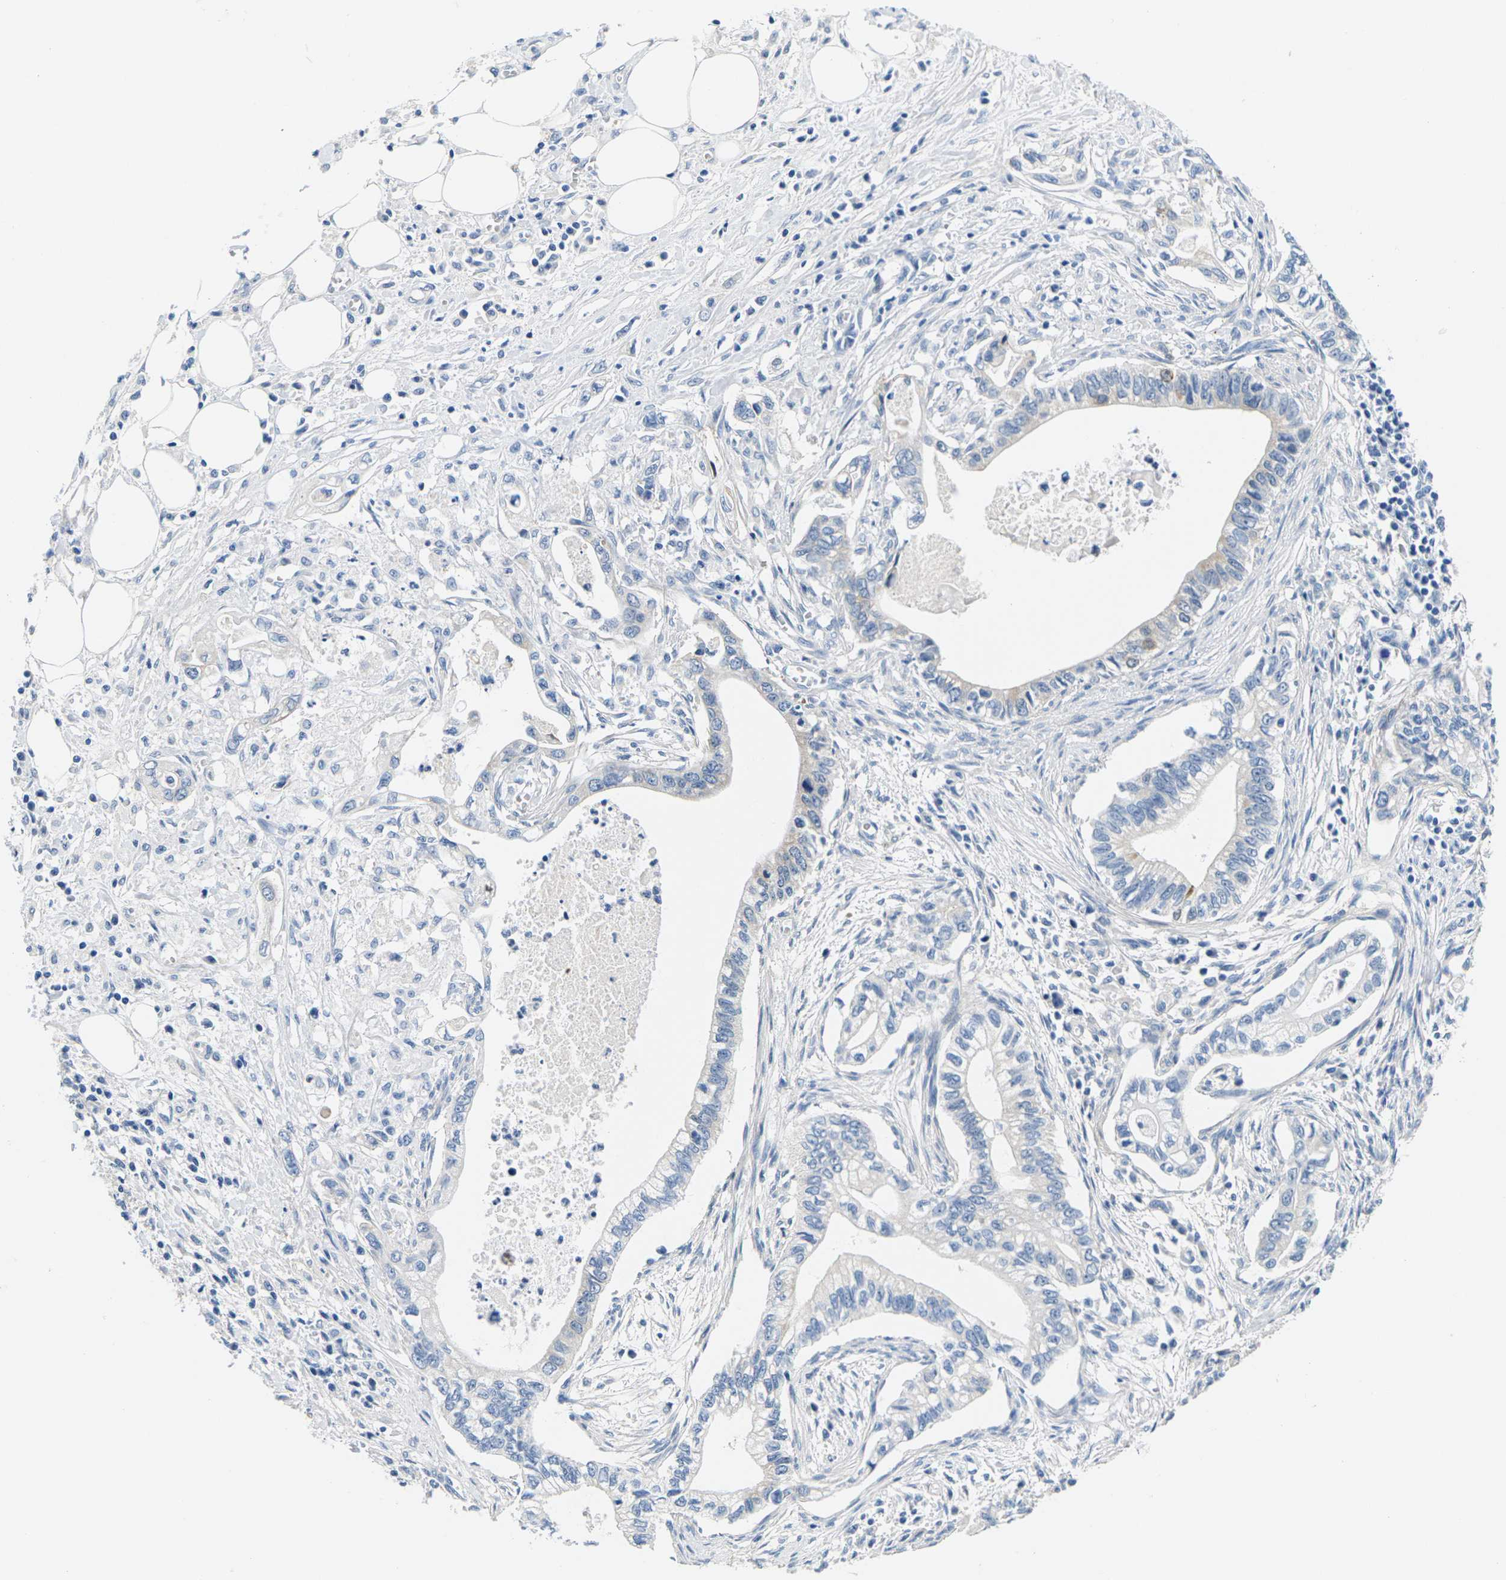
{"staining": {"intensity": "negative", "quantity": "none", "location": "none"}, "tissue": "pancreatic cancer", "cell_type": "Tumor cells", "image_type": "cancer", "snomed": [{"axis": "morphology", "description": "Adenocarcinoma, NOS"}, {"axis": "topography", "description": "Pancreas"}], "caption": "This is an IHC image of human pancreatic cancer (adenocarcinoma). There is no expression in tumor cells.", "gene": "TSPAN2", "patient": {"sex": "male", "age": 56}}